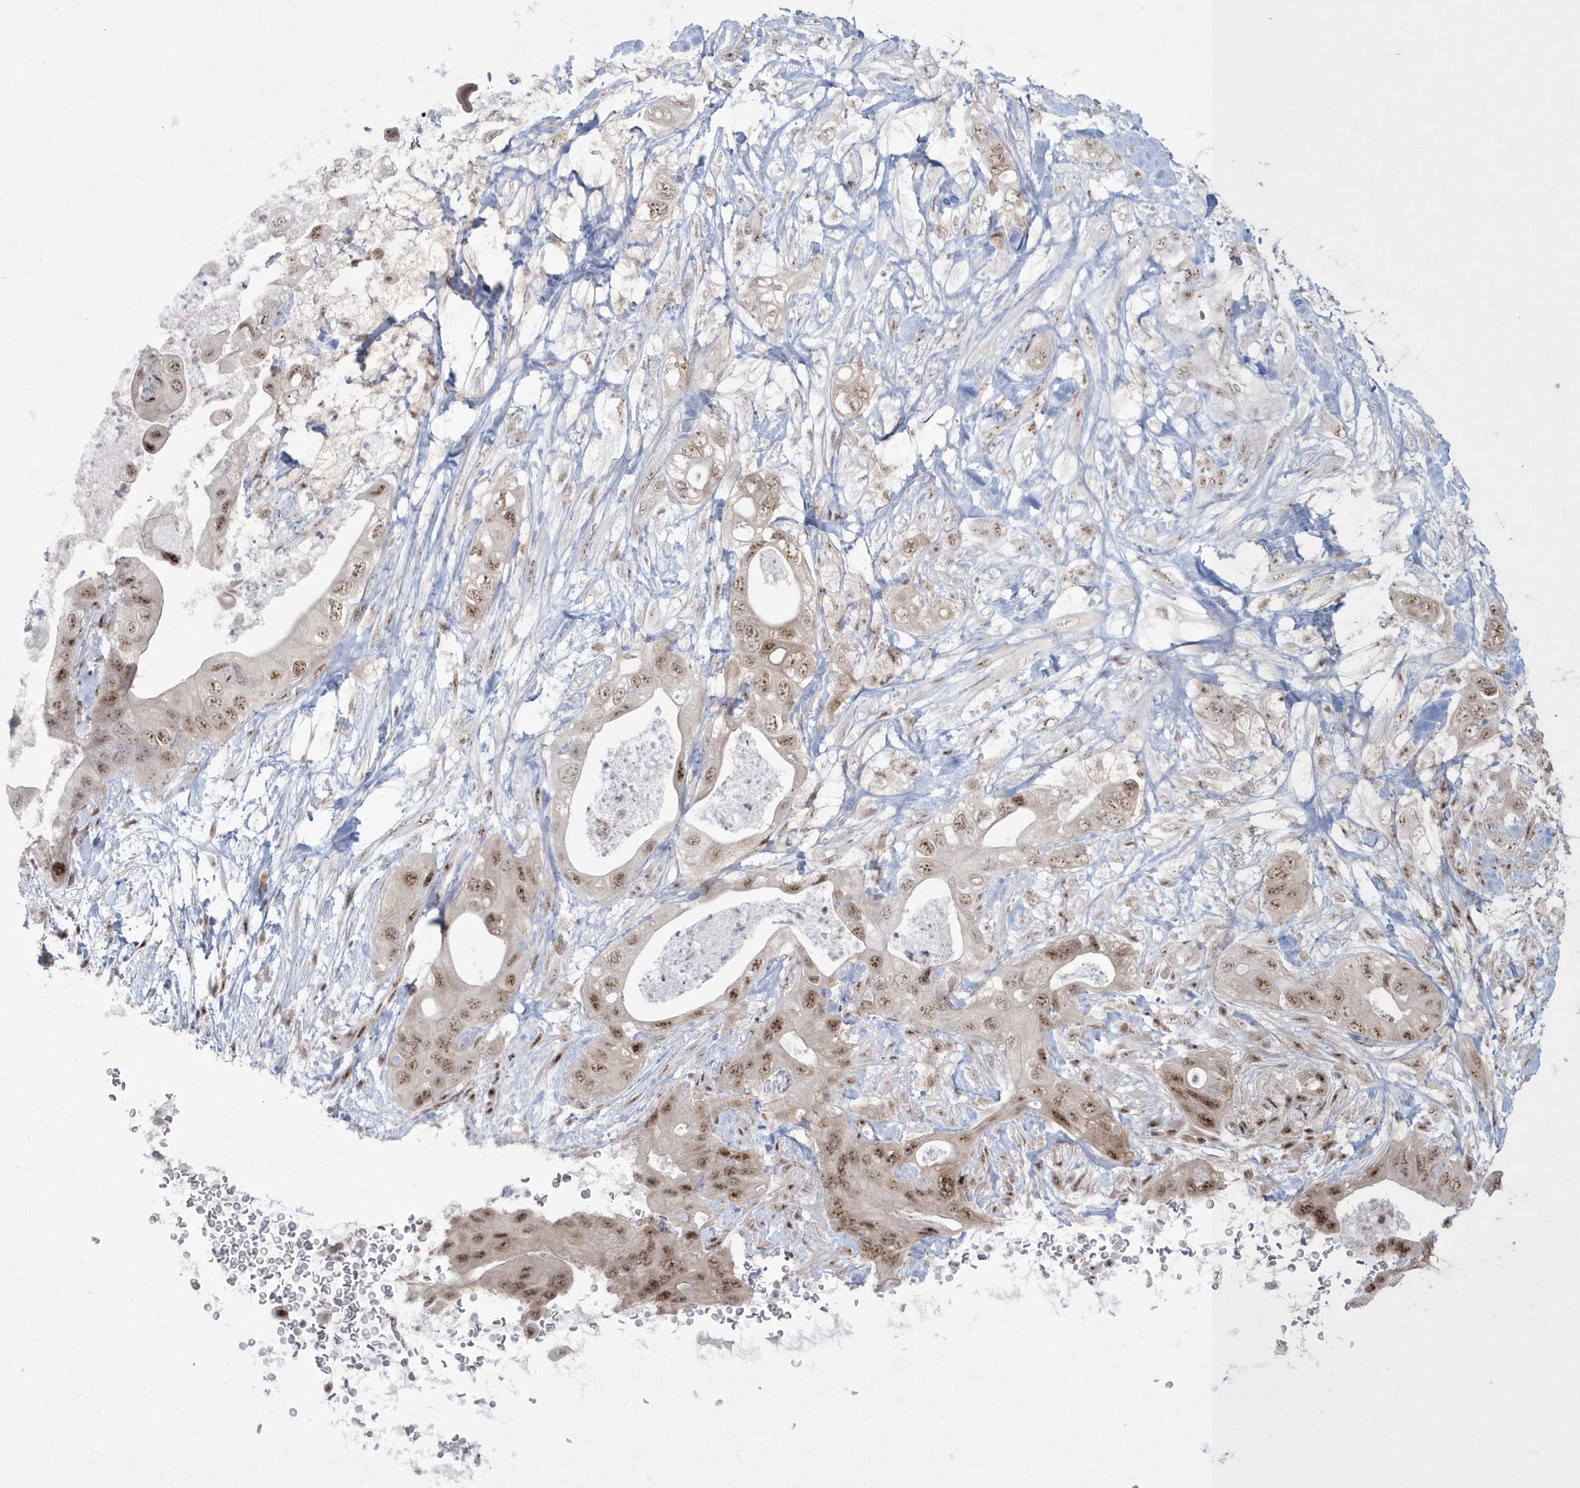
{"staining": {"intensity": "moderate", "quantity": ">75%", "location": "nuclear"}, "tissue": "pancreatic cancer", "cell_type": "Tumor cells", "image_type": "cancer", "snomed": [{"axis": "morphology", "description": "Adenocarcinoma, NOS"}, {"axis": "topography", "description": "Pancreas"}], "caption": "There is medium levels of moderate nuclear positivity in tumor cells of pancreatic adenocarcinoma, as demonstrated by immunohistochemical staining (brown color).", "gene": "KDM6B", "patient": {"sex": "female", "age": 78}}